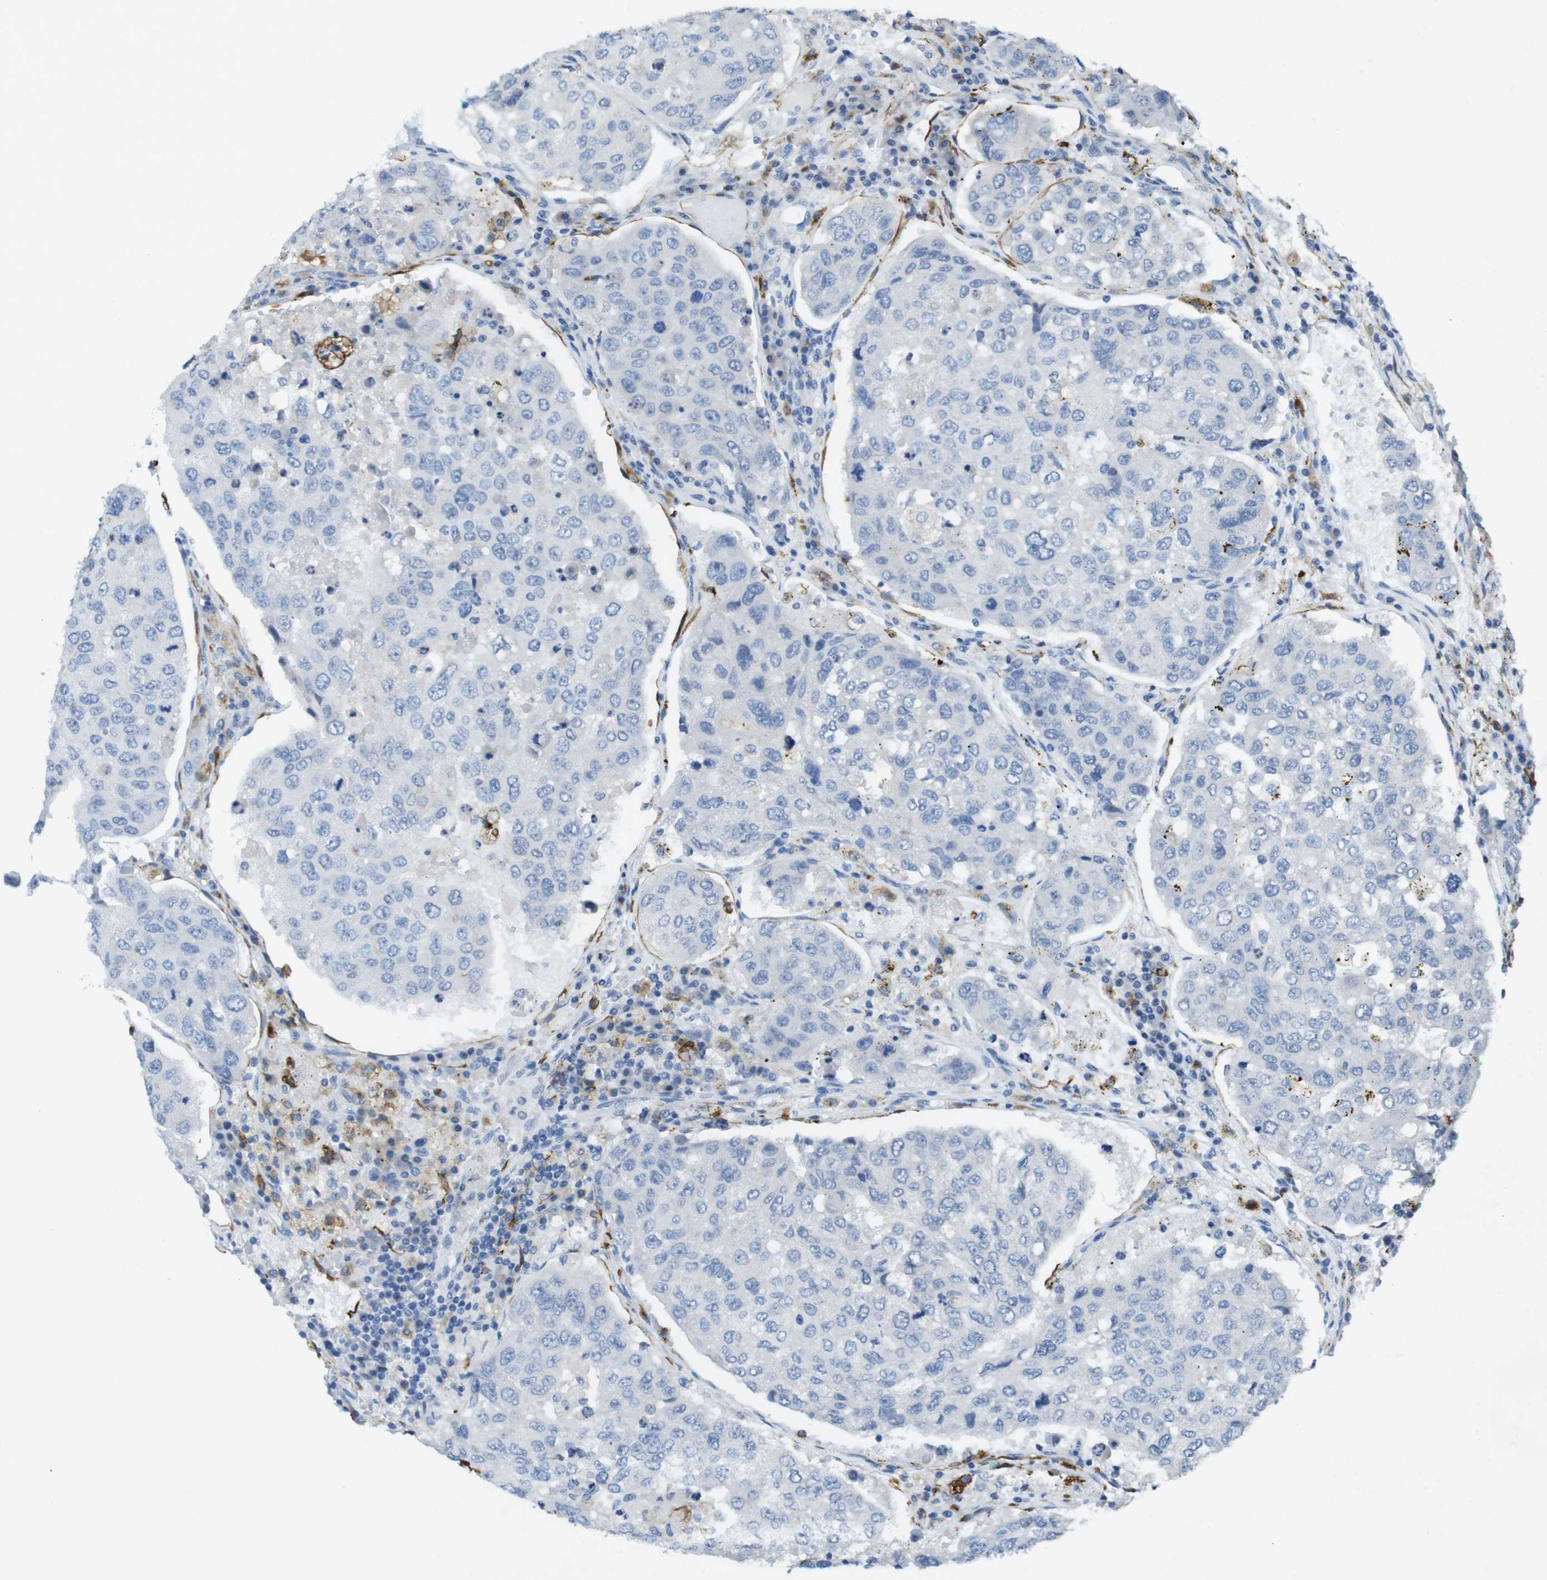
{"staining": {"intensity": "negative", "quantity": "none", "location": "none"}, "tissue": "urothelial cancer", "cell_type": "Tumor cells", "image_type": "cancer", "snomed": [{"axis": "morphology", "description": "Urothelial carcinoma, High grade"}, {"axis": "topography", "description": "Lymph node"}, {"axis": "topography", "description": "Urinary bladder"}], "caption": "Immunohistochemistry photomicrograph of neoplastic tissue: urothelial cancer stained with DAB shows no significant protein staining in tumor cells.", "gene": "CD320", "patient": {"sex": "male", "age": 51}}